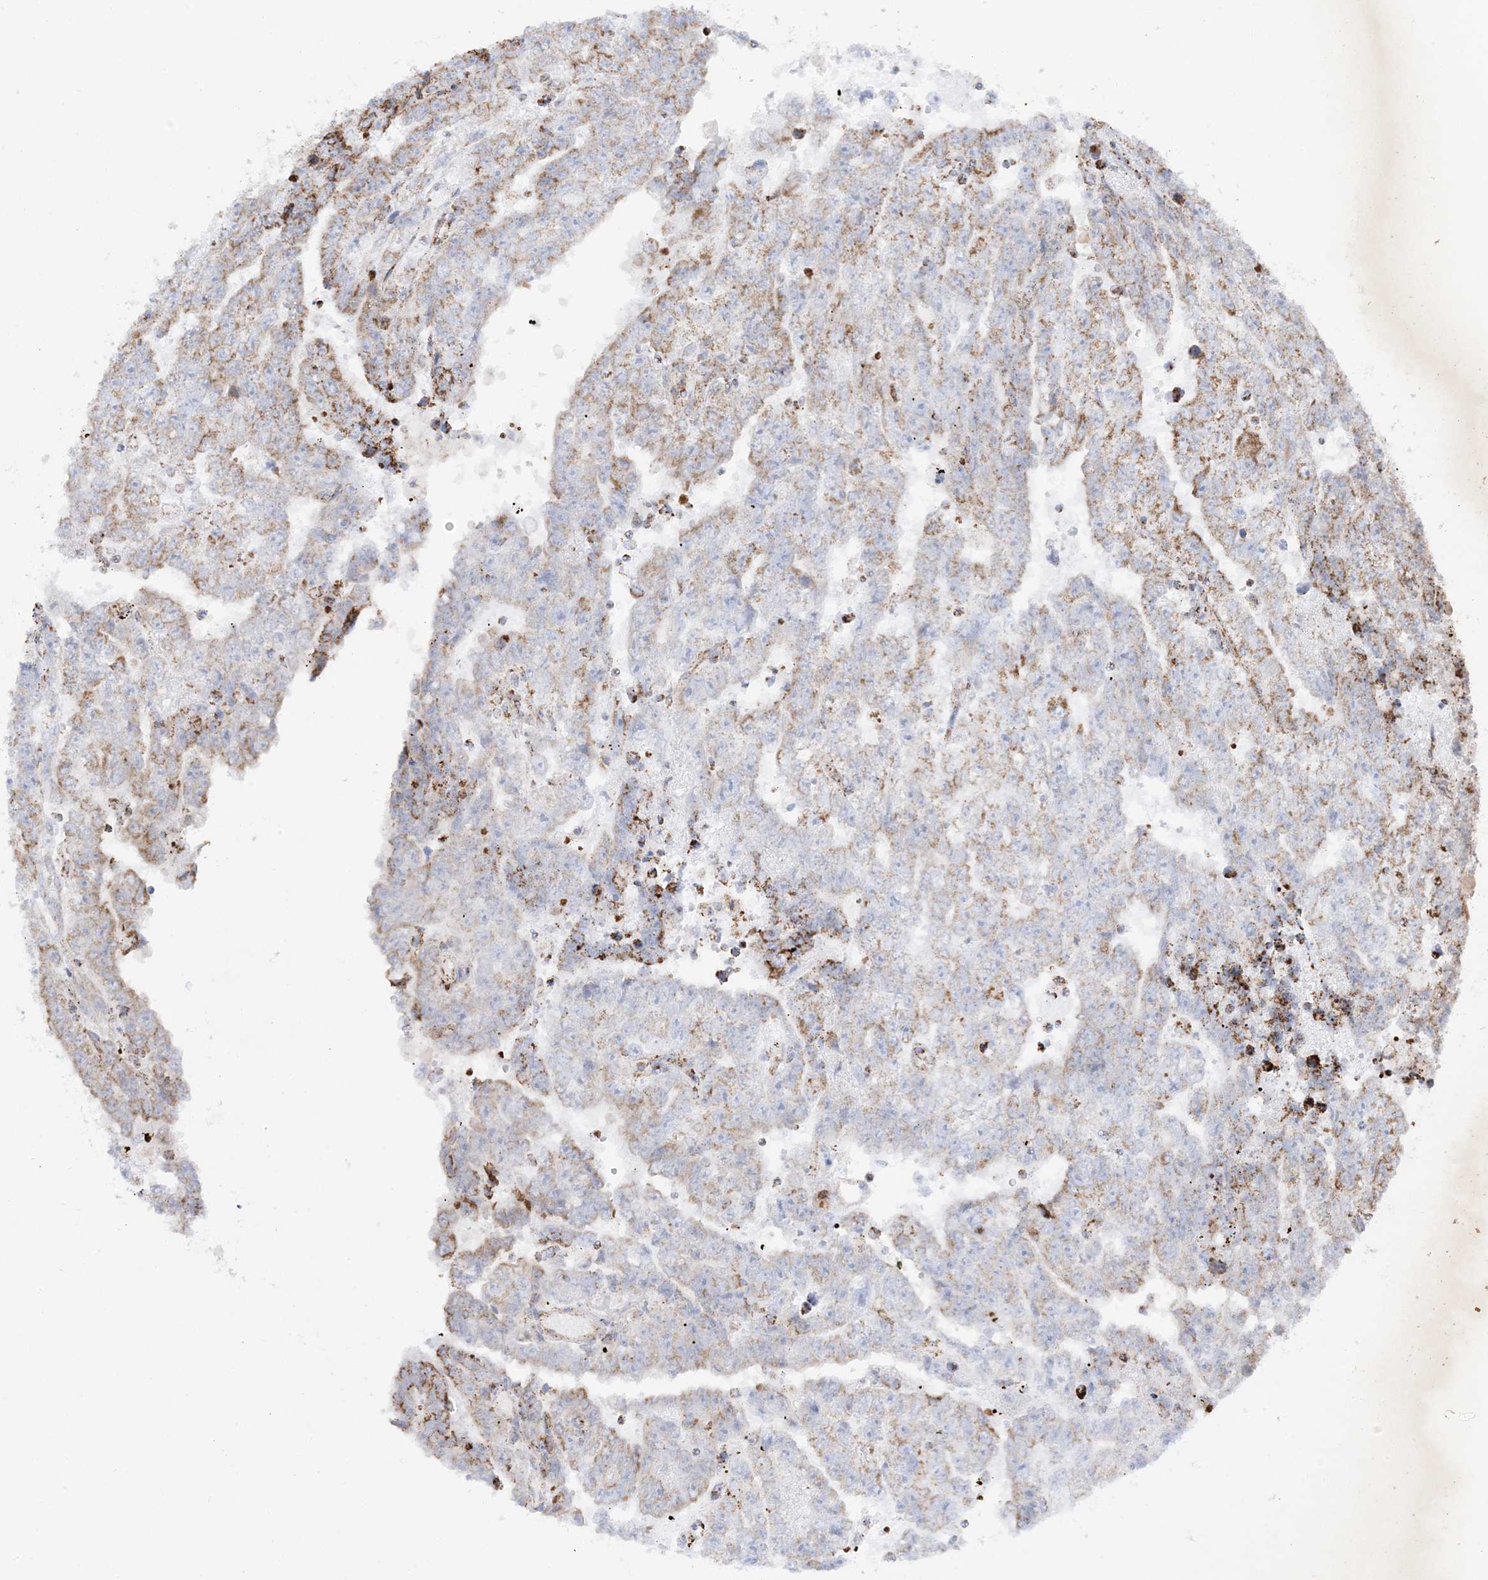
{"staining": {"intensity": "weak", "quantity": "25%-75%", "location": "cytoplasmic/membranous"}, "tissue": "testis cancer", "cell_type": "Tumor cells", "image_type": "cancer", "snomed": [{"axis": "morphology", "description": "Carcinoma, Embryonal, NOS"}, {"axis": "topography", "description": "Testis"}], "caption": "IHC image of neoplastic tissue: embryonal carcinoma (testis) stained using immunohistochemistry (IHC) exhibits low levels of weak protein expression localized specifically in the cytoplasmic/membranous of tumor cells, appearing as a cytoplasmic/membranous brown color.", "gene": "MRPS36", "patient": {"sex": "male", "age": 25}}